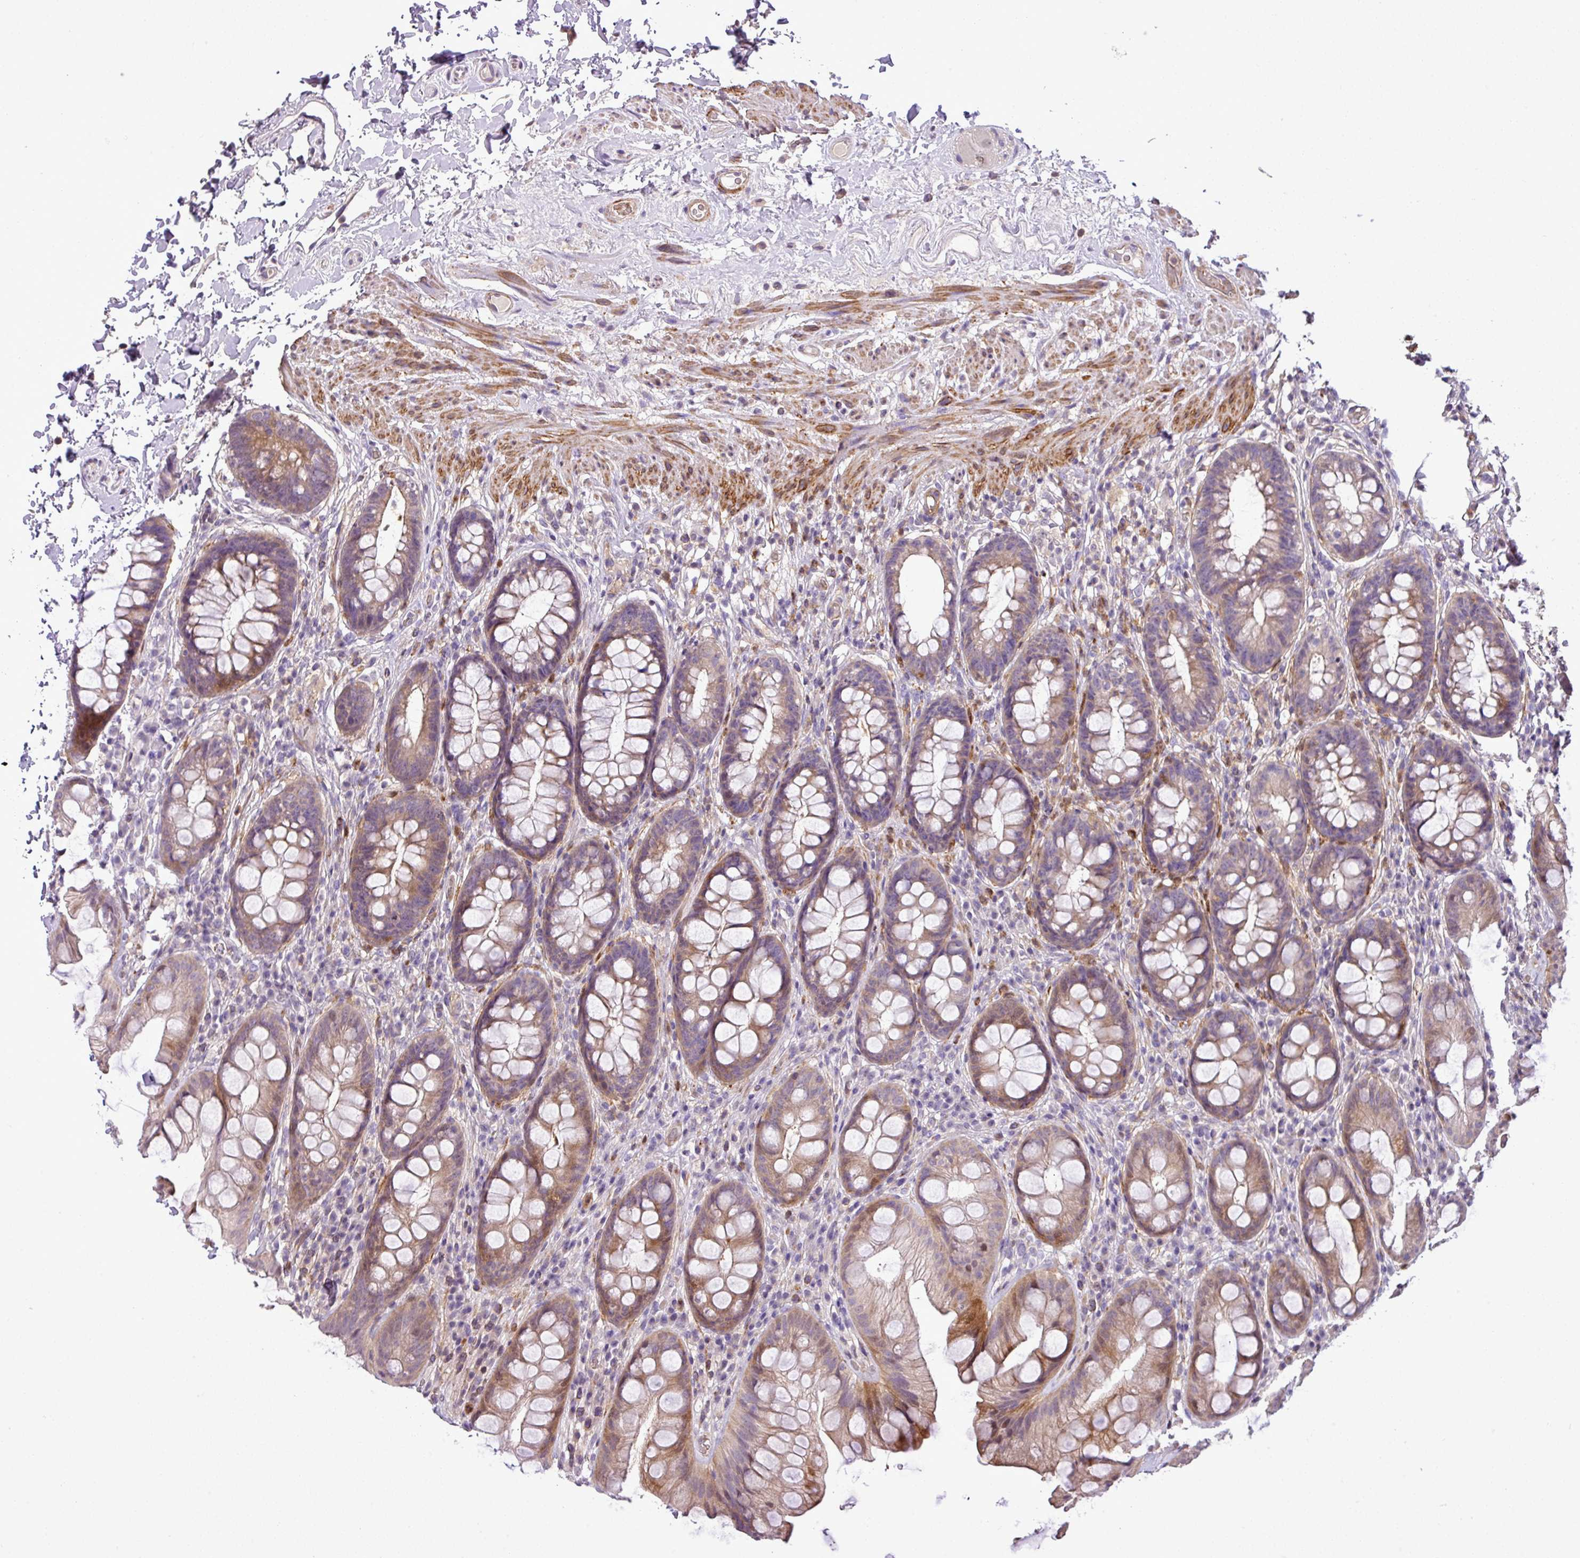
{"staining": {"intensity": "moderate", "quantity": ">75%", "location": "cytoplasmic/membranous,nuclear"}, "tissue": "rectum", "cell_type": "Glandular cells", "image_type": "normal", "snomed": [{"axis": "morphology", "description": "Normal tissue, NOS"}, {"axis": "topography", "description": "Rectum"}], "caption": "Glandular cells display medium levels of moderate cytoplasmic/membranous,nuclear staining in about >75% of cells in unremarkable human rectum. Nuclei are stained in blue.", "gene": "NBEAL2", "patient": {"sex": "male", "age": 74}}